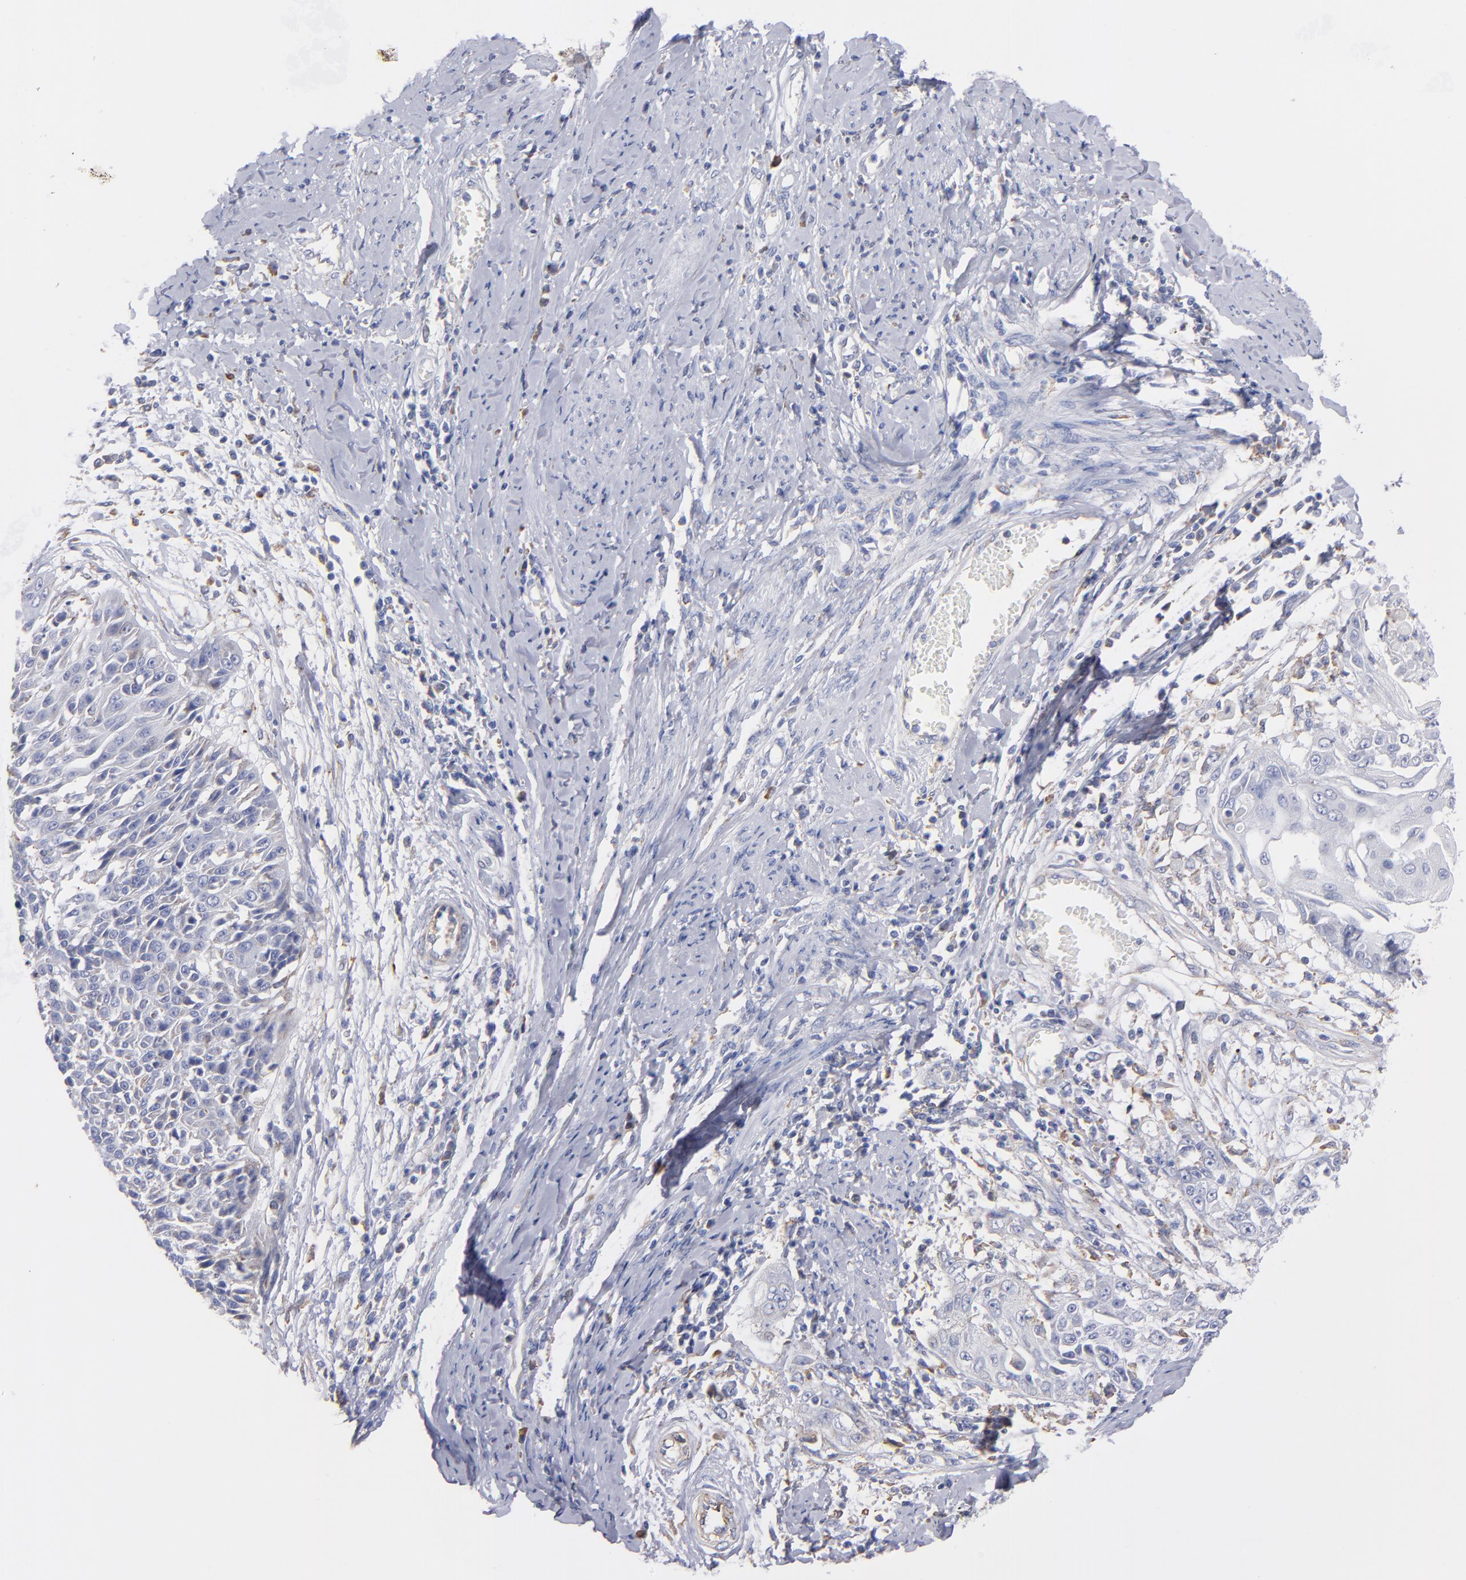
{"staining": {"intensity": "weak", "quantity": "<25%", "location": "cytoplasmic/membranous"}, "tissue": "cervical cancer", "cell_type": "Tumor cells", "image_type": "cancer", "snomed": [{"axis": "morphology", "description": "Squamous cell carcinoma, NOS"}, {"axis": "topography", "description": "Cervix"}], "caption": "Photomicrograph shows no significant protein staining in tumor cells of cervical cancer.", "gene": "MFGE8", "patient": {"sex": "female", "age": 64}}